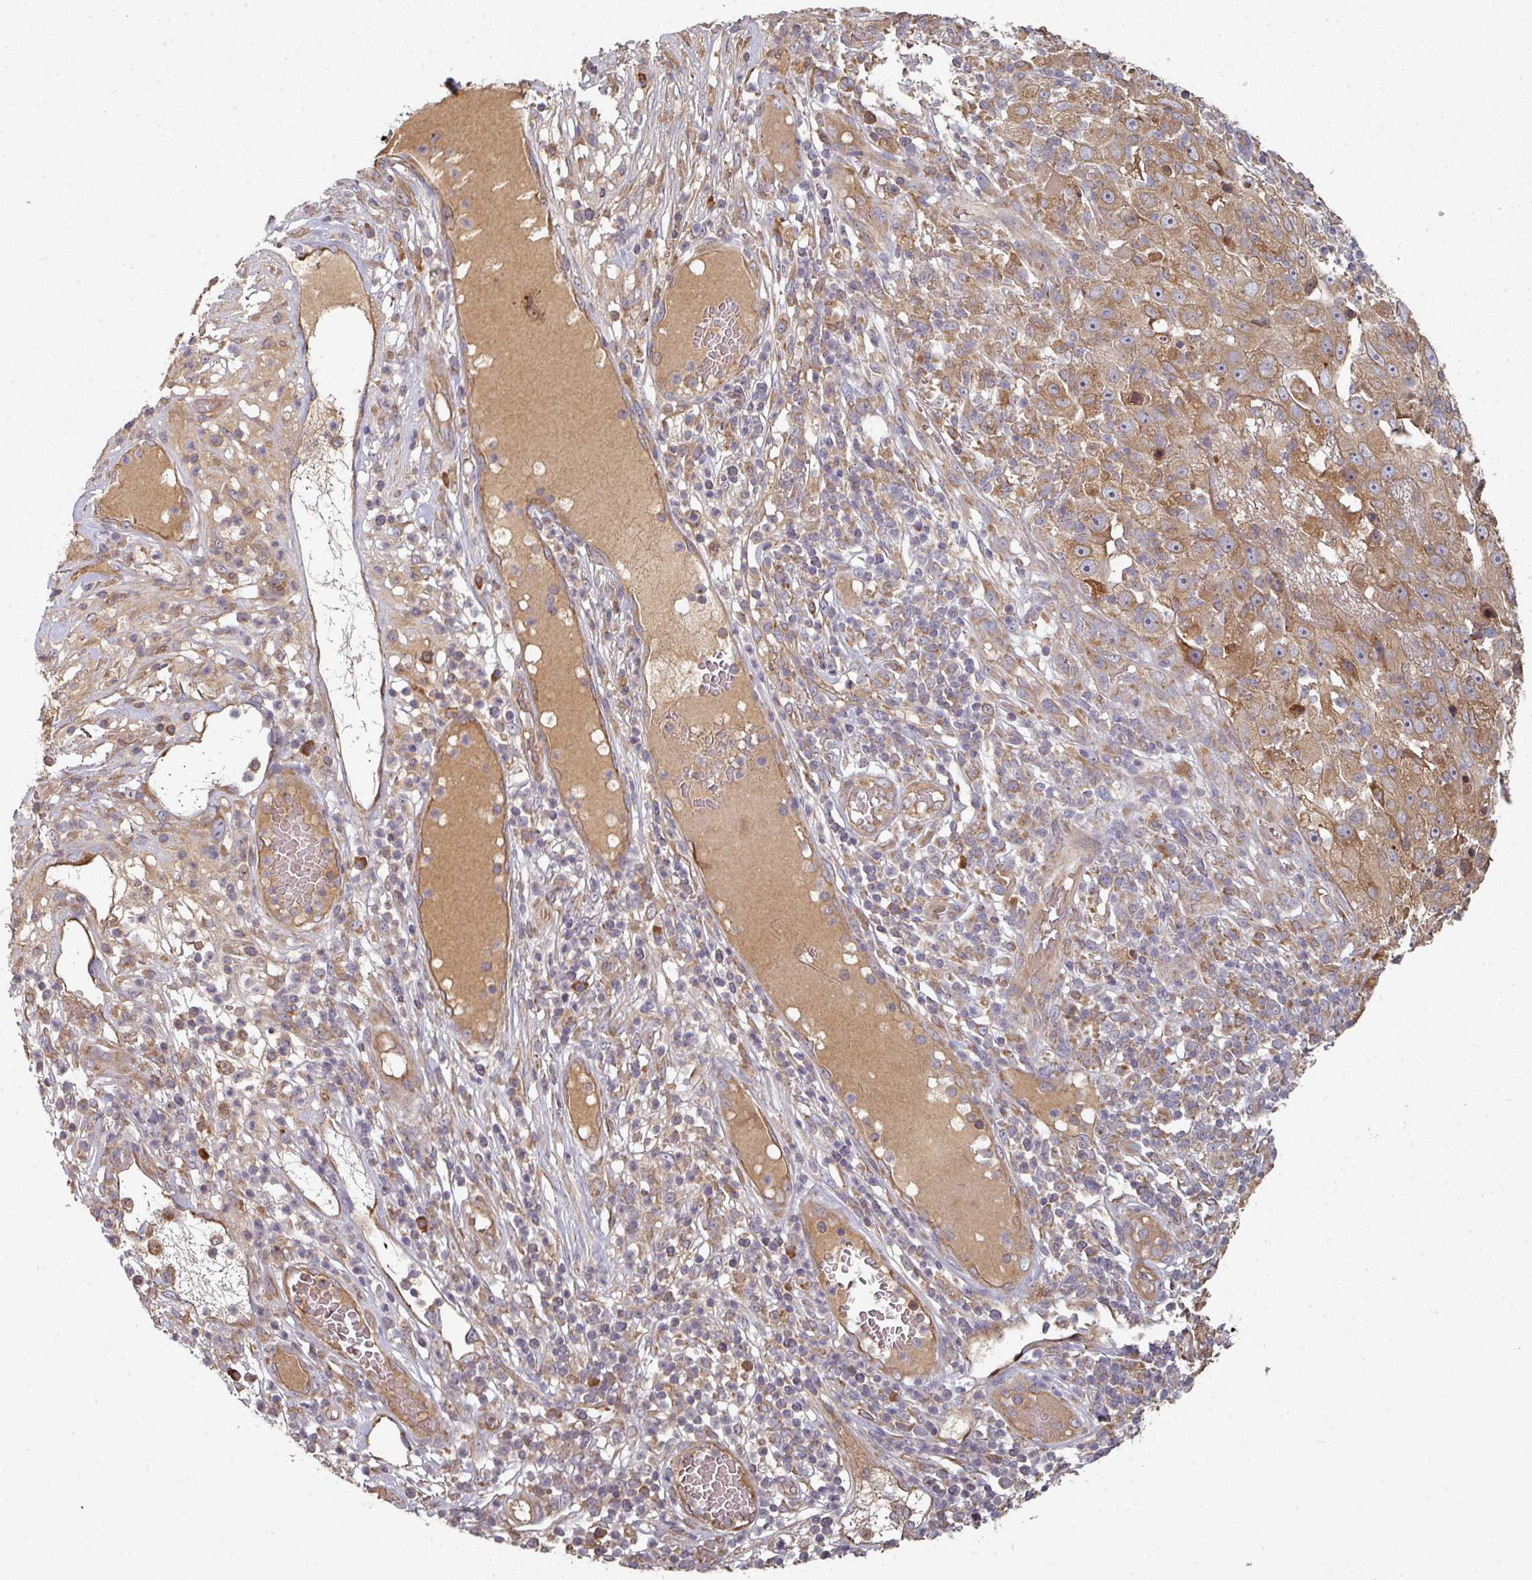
{"staining": {"intensity": "moderate", "quantity": ">75%", "location": "cytoplasmic/membranous"}, "tissue": "skin cancer", "cell_type": "Tumor cells", "image_type": "cancer", "snomed": [{"axis": "morphology", "description": "Squamous cell carcinoma, NOS"}, {"axis": "topography", "description": "Skin"}], "caption": "Skin cancer stained with DAB immunohistochemistry displays medium levels of moderate cytoplasmic/membranous positivity in about >75% of tumor cells.", "gene": "EDEM2", "patient": {"sex": "female", "age": 87}}